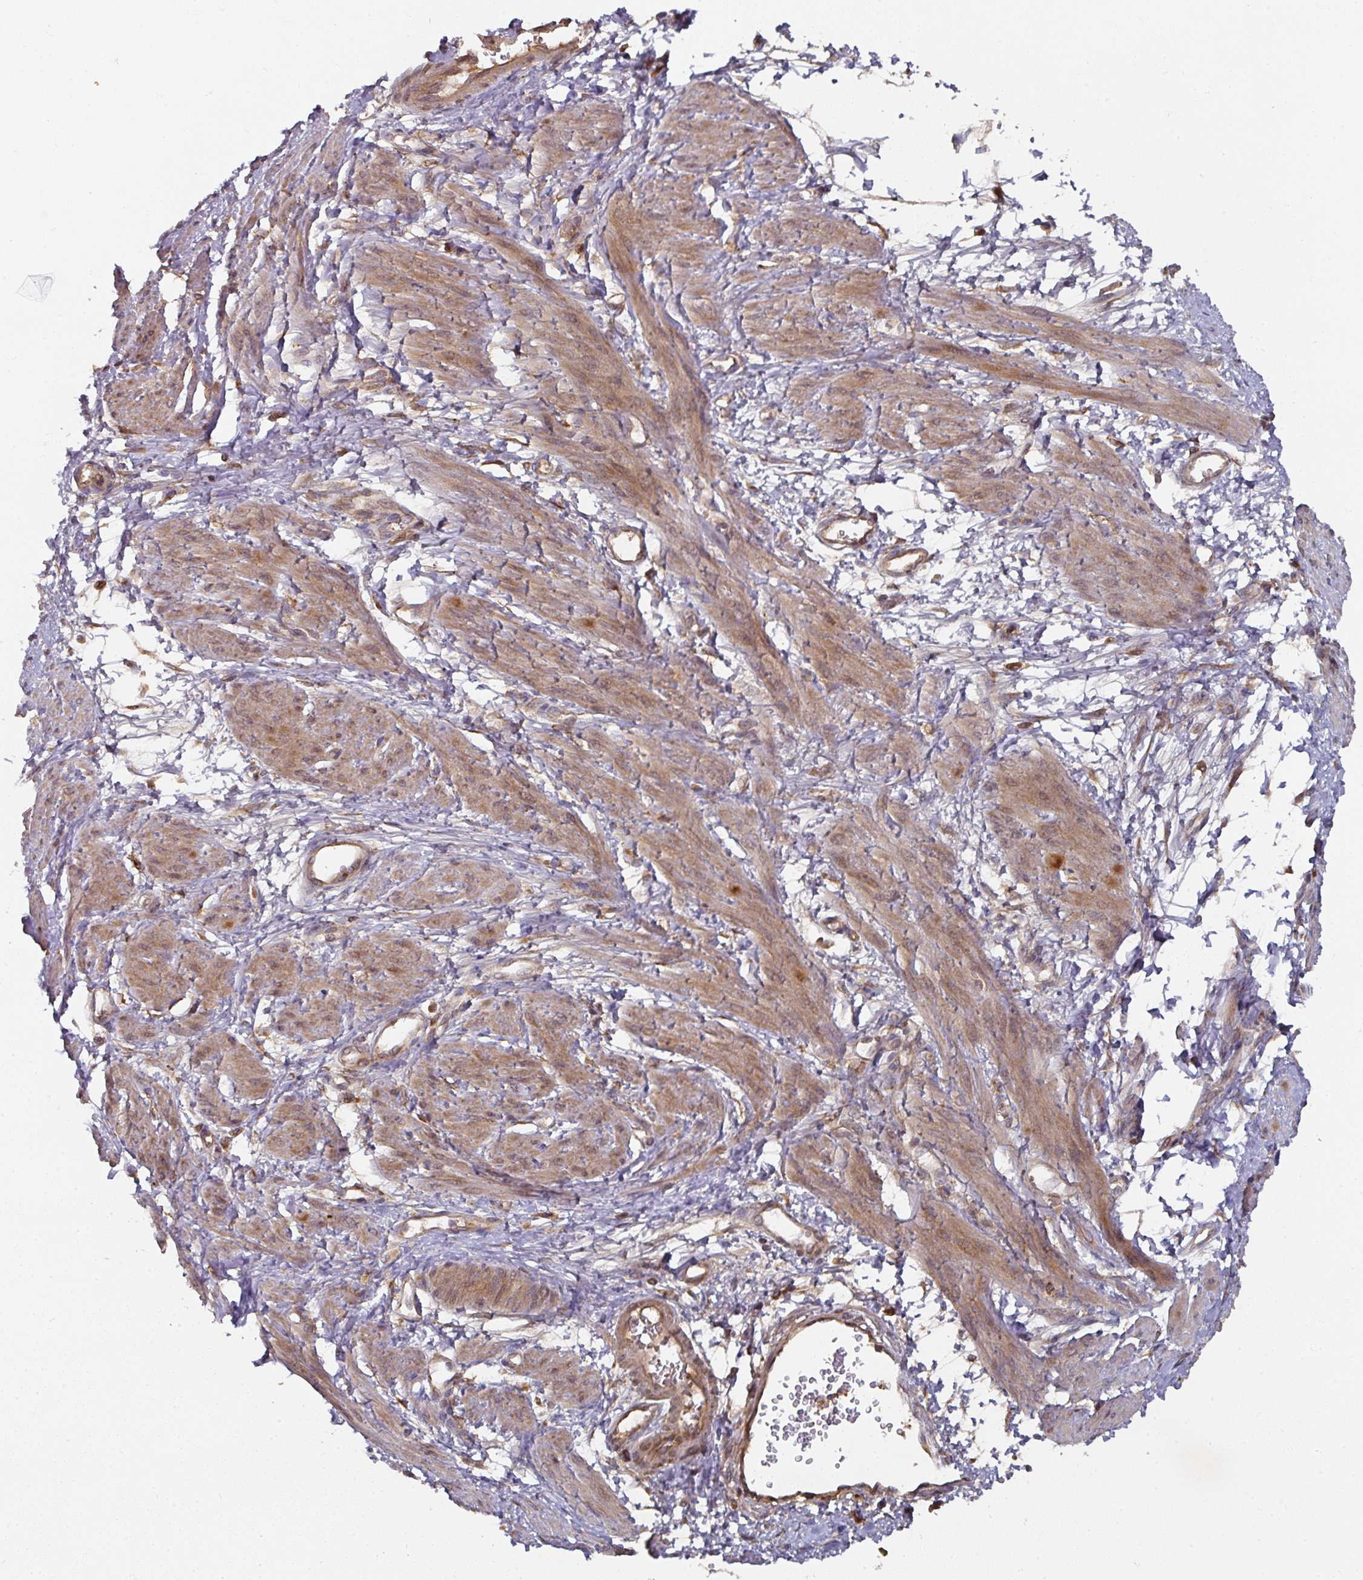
{"staining": {"intensity": "moderate", "quantity": "25%-75%", "location": "cytoplasmic/membranous"}, "tissue": "smooth muscle", "cell_type": "Smooth muscle cells", "image_type": "normal", "snomed": [{"axis": "morphology", "description": "Normal tissue, NOS"}, {"axis": "topography", "description": "Smooth muscle"}, {"axis": "topography", "description": "Uterus"}], "caption": "An IHC photomicrograph of unremarkable tissue is shown. Protein staining in brown labels moderate cytoplasmic/membranous positivity in smooth muscle within smooth muscle cells.", "gene": "CEP95", "patient": {"sex": "female", "age": 39}}